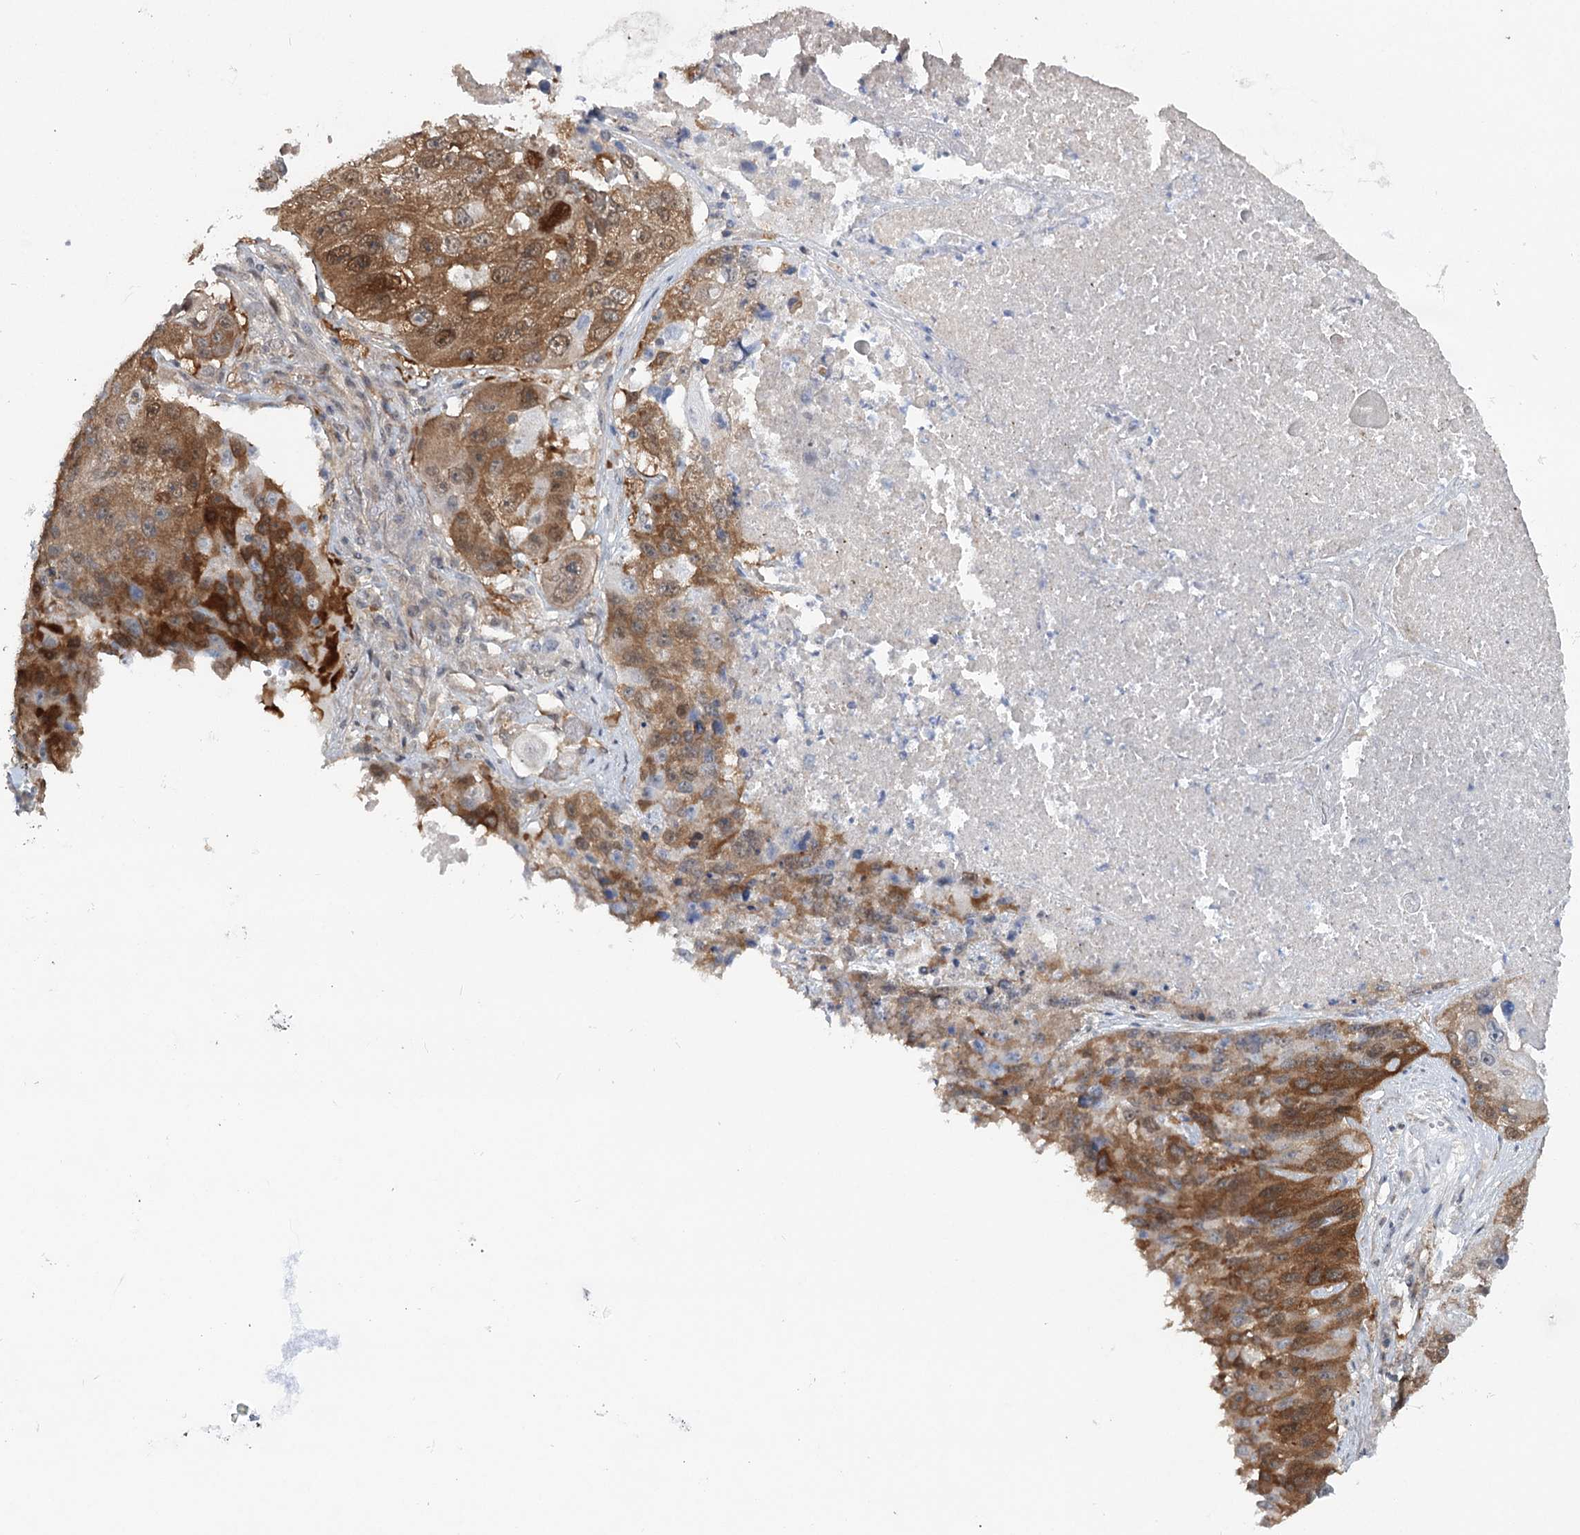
{"staining": {"intensity": "moderate", "quantity": ">75%", "location": "cytoplasmic/membranous"}, "tissue": "lung cancer", "cell_type": "Tumor cells", "image_type": "cancer", "snomed": [{"axis": "morphology", "description": "Squamous cell carcinoma, NOS"}, {"axis": "topography", "description": "Lung"}], "caption": "Protein expression analysis of lung cancer (squamous cell carcinoma) reveals moderate cytoplasmic/membranous positivity in about >75% of tumor cells.", "gene": "MAP3K13", "patient": {"sex": "male", "age": 61}}